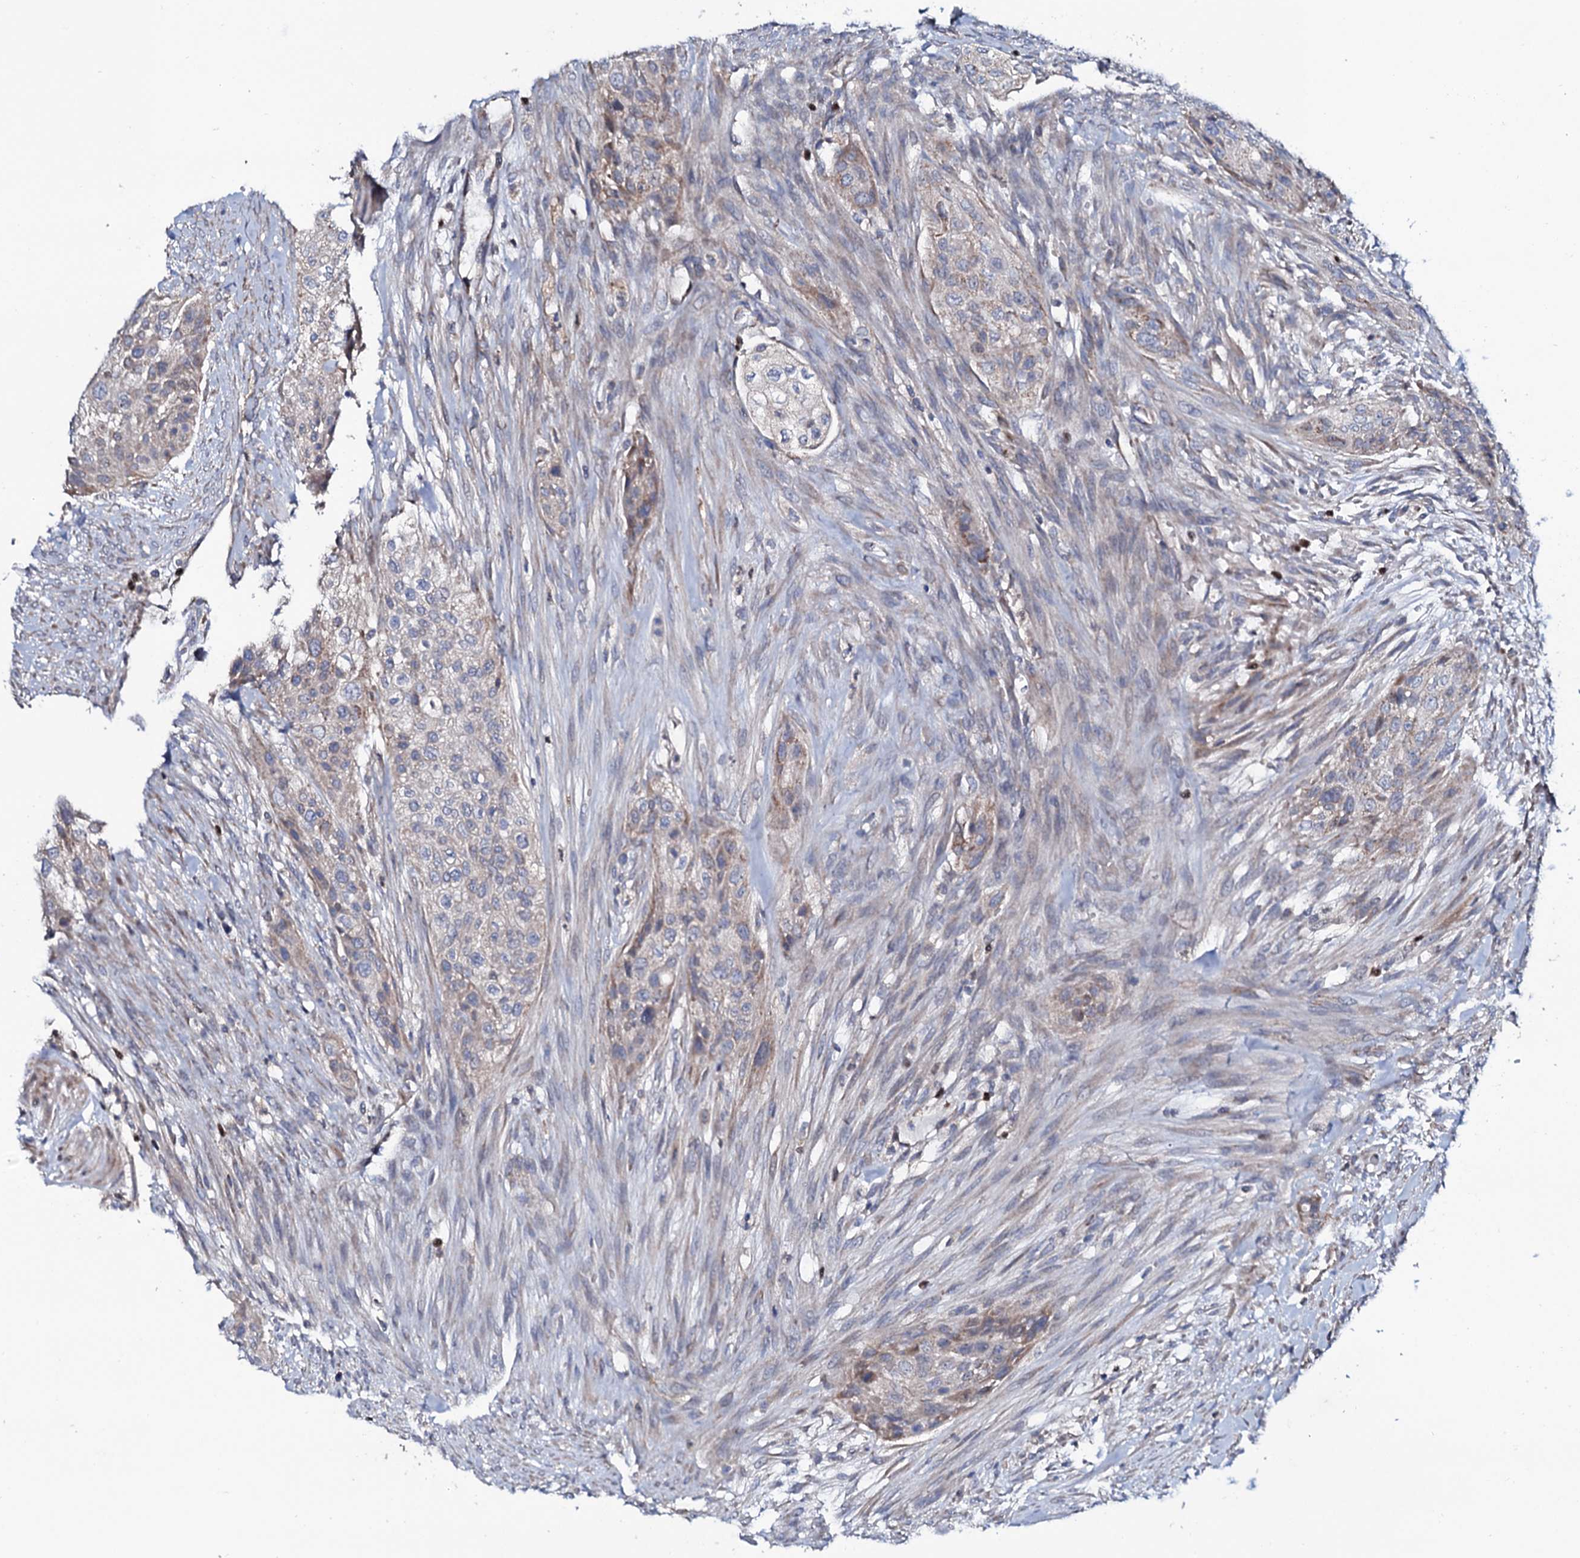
{"staining": {"intensity": "weak", "quantity": "<25%", "location": "cytoplasmic/membranous"}, "tissue": "urothelial cancer", "cell_type": "Tumor cells", "image_type": "cancer", "snomed": [{"axis": "morphology", "description": "Urothelial carcinoma, High grade"}, {"axis": "topography", "description": "Urinary bladder"}], "caption": "Tumor cells are negative for protein expression in human urothelial carcinoma (high-grade).", "gene": "PPP1R3D", "patient": {"sex": "male", "age": 35}}